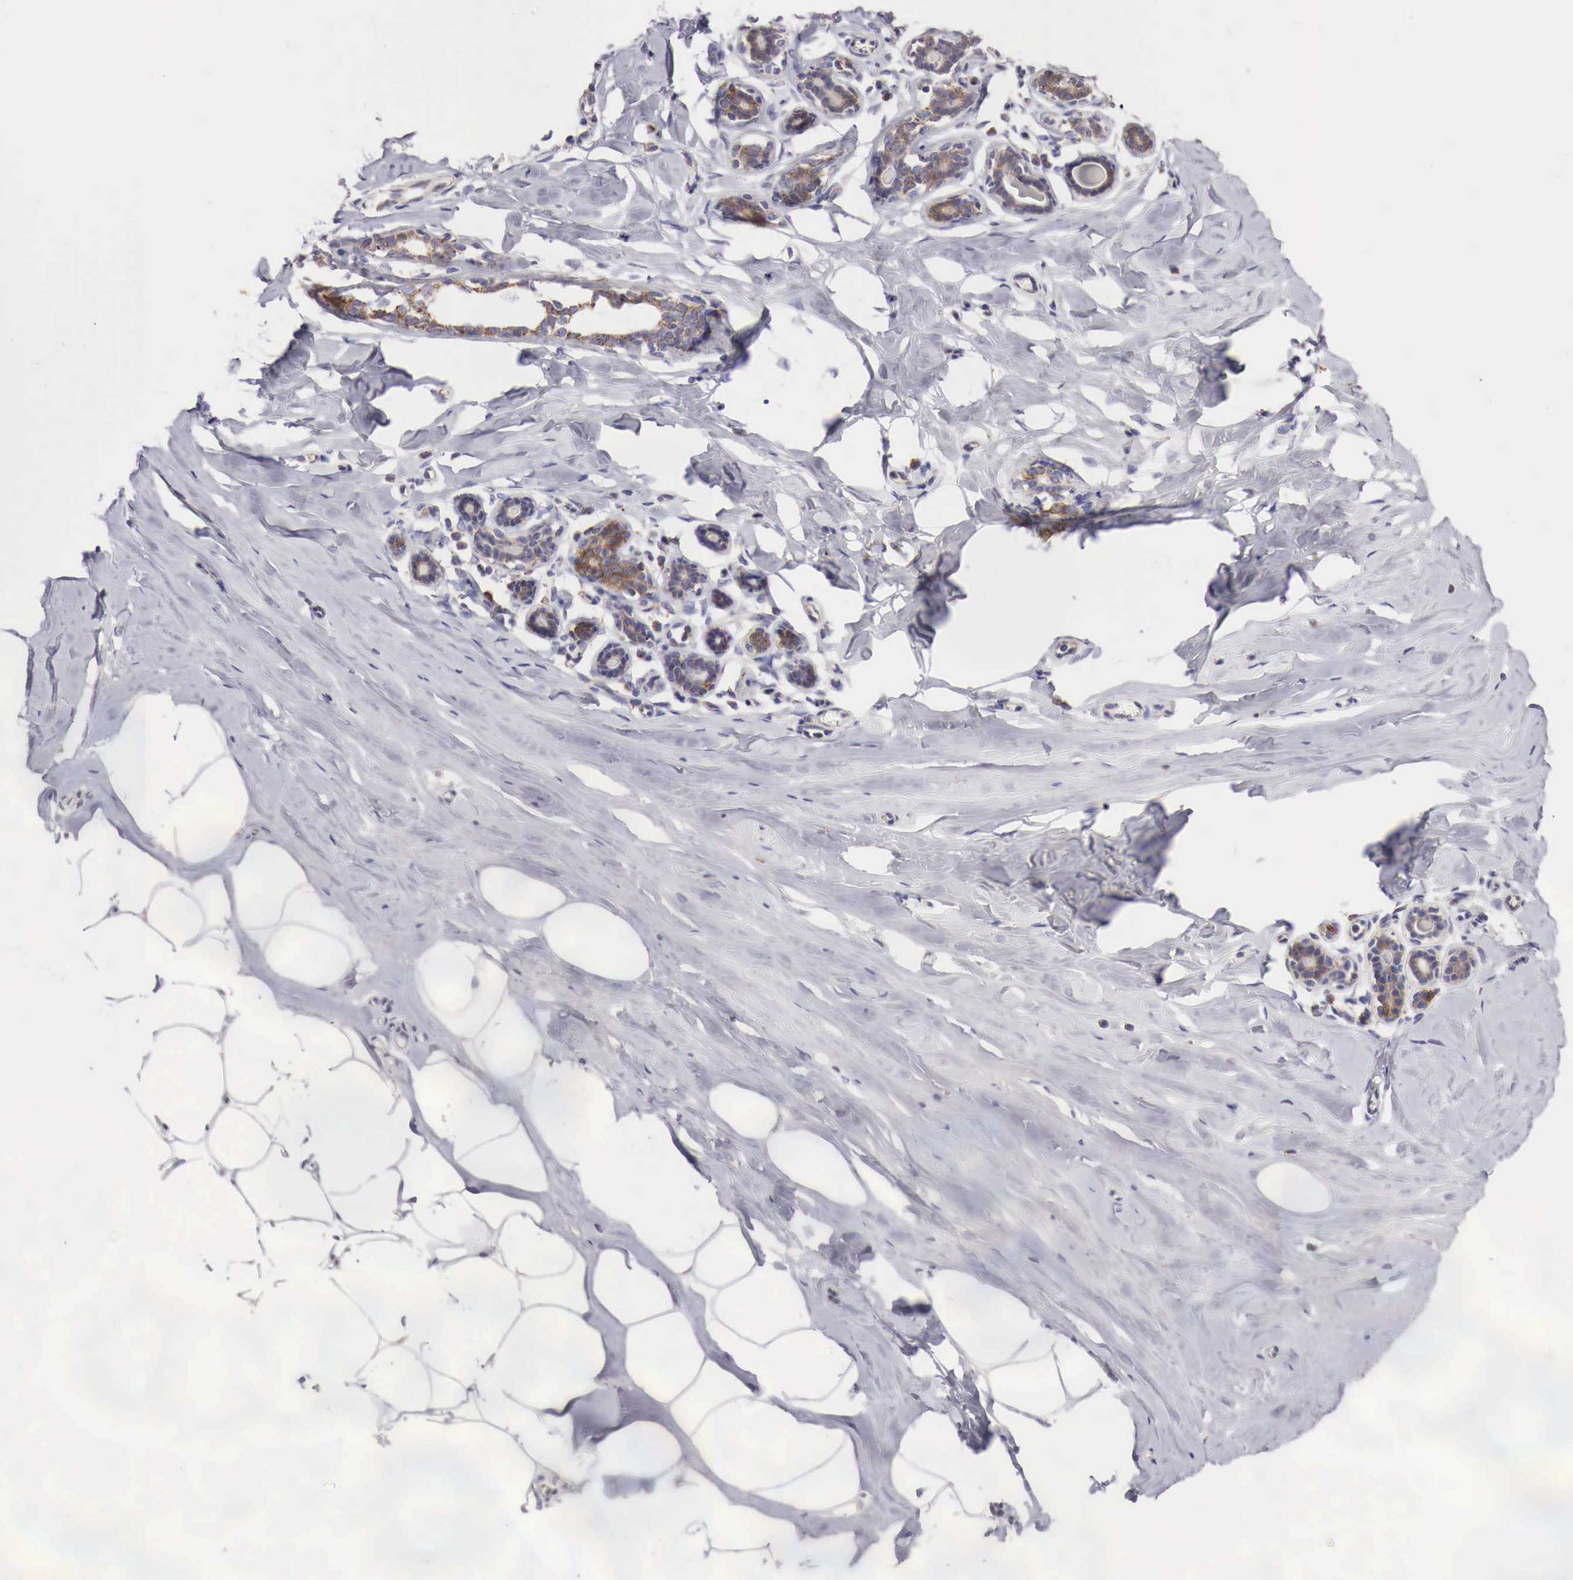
{"staining": {"intensity": "negative", "quantity": "none", "location": "none"}, "tissue": "breast", "cell_type": "Adipocytes", "image_type": "normal", "snomed": [{"axis": "morphology", "description": "Normal tissue, NOS"}, {"axis": "topography", "description": "Breast"}], "caption": "Adipocytes show no significant staining in benign breast. (IHC, brightfield microscopy, high magnification).", "gene": "XPNPEP3", "patient": {"sex": "female", "age": 45}}